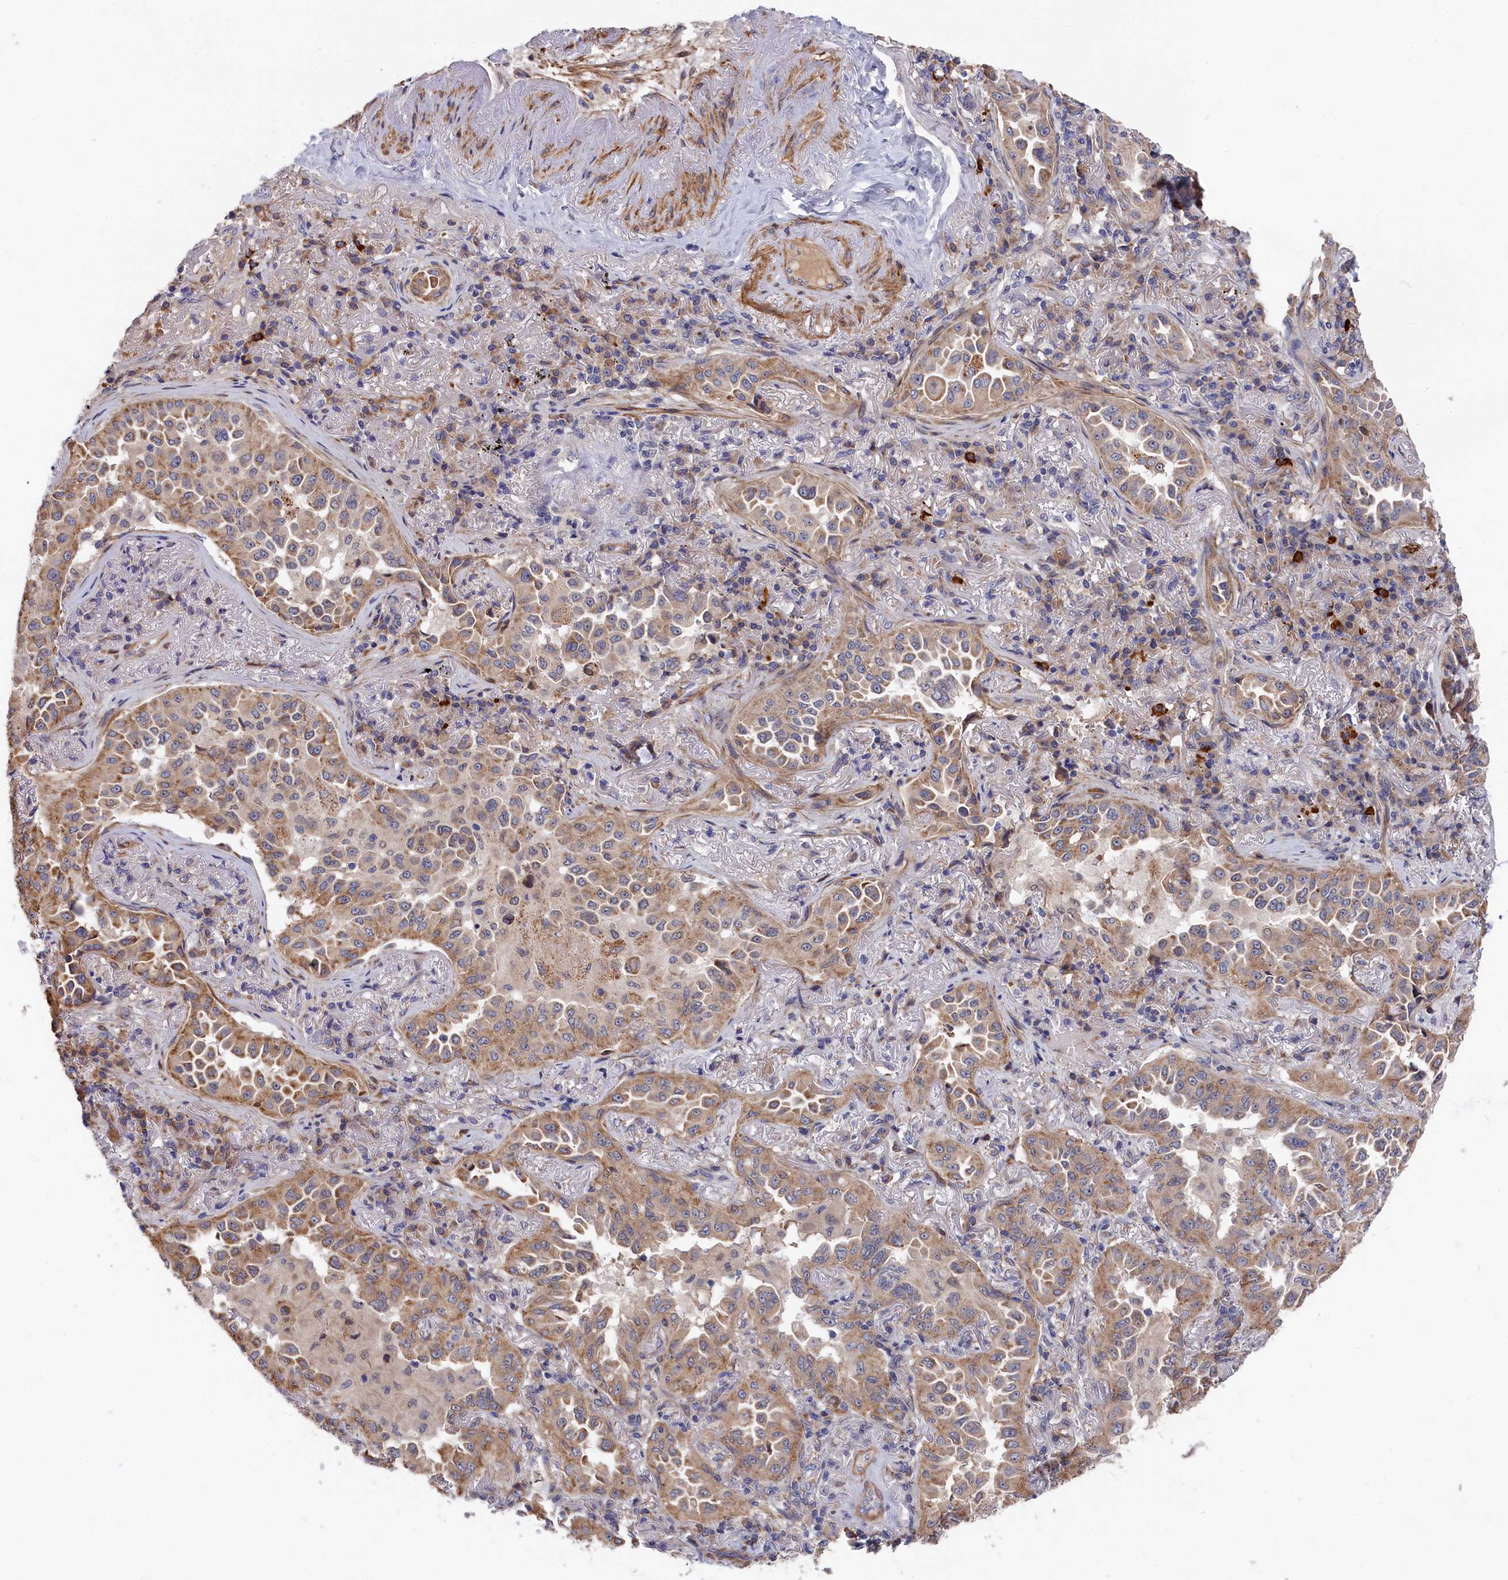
{"staining": {"intensity": "moderate", "quantity": "25%-75%", "location": "cytoplasmic/membranous"}, "tissue": "lung cancer", "cell_type": "Tumor cells", "image_type": "cancer", "snomed": [{"axis": "morphology", "description": "Adenocarcinoma, NOS"}, {"axis": "topography", "description": "Lung"}], "caption": "This is a histology image of immunohistochemistry (IHC) staining of lung adenocarcinoma, which shows moderate staining in the cytoplasmic/membranous of tumor cells.", "gene": "CYB5D2", "patient": {"sex": "female", "age": 69}}